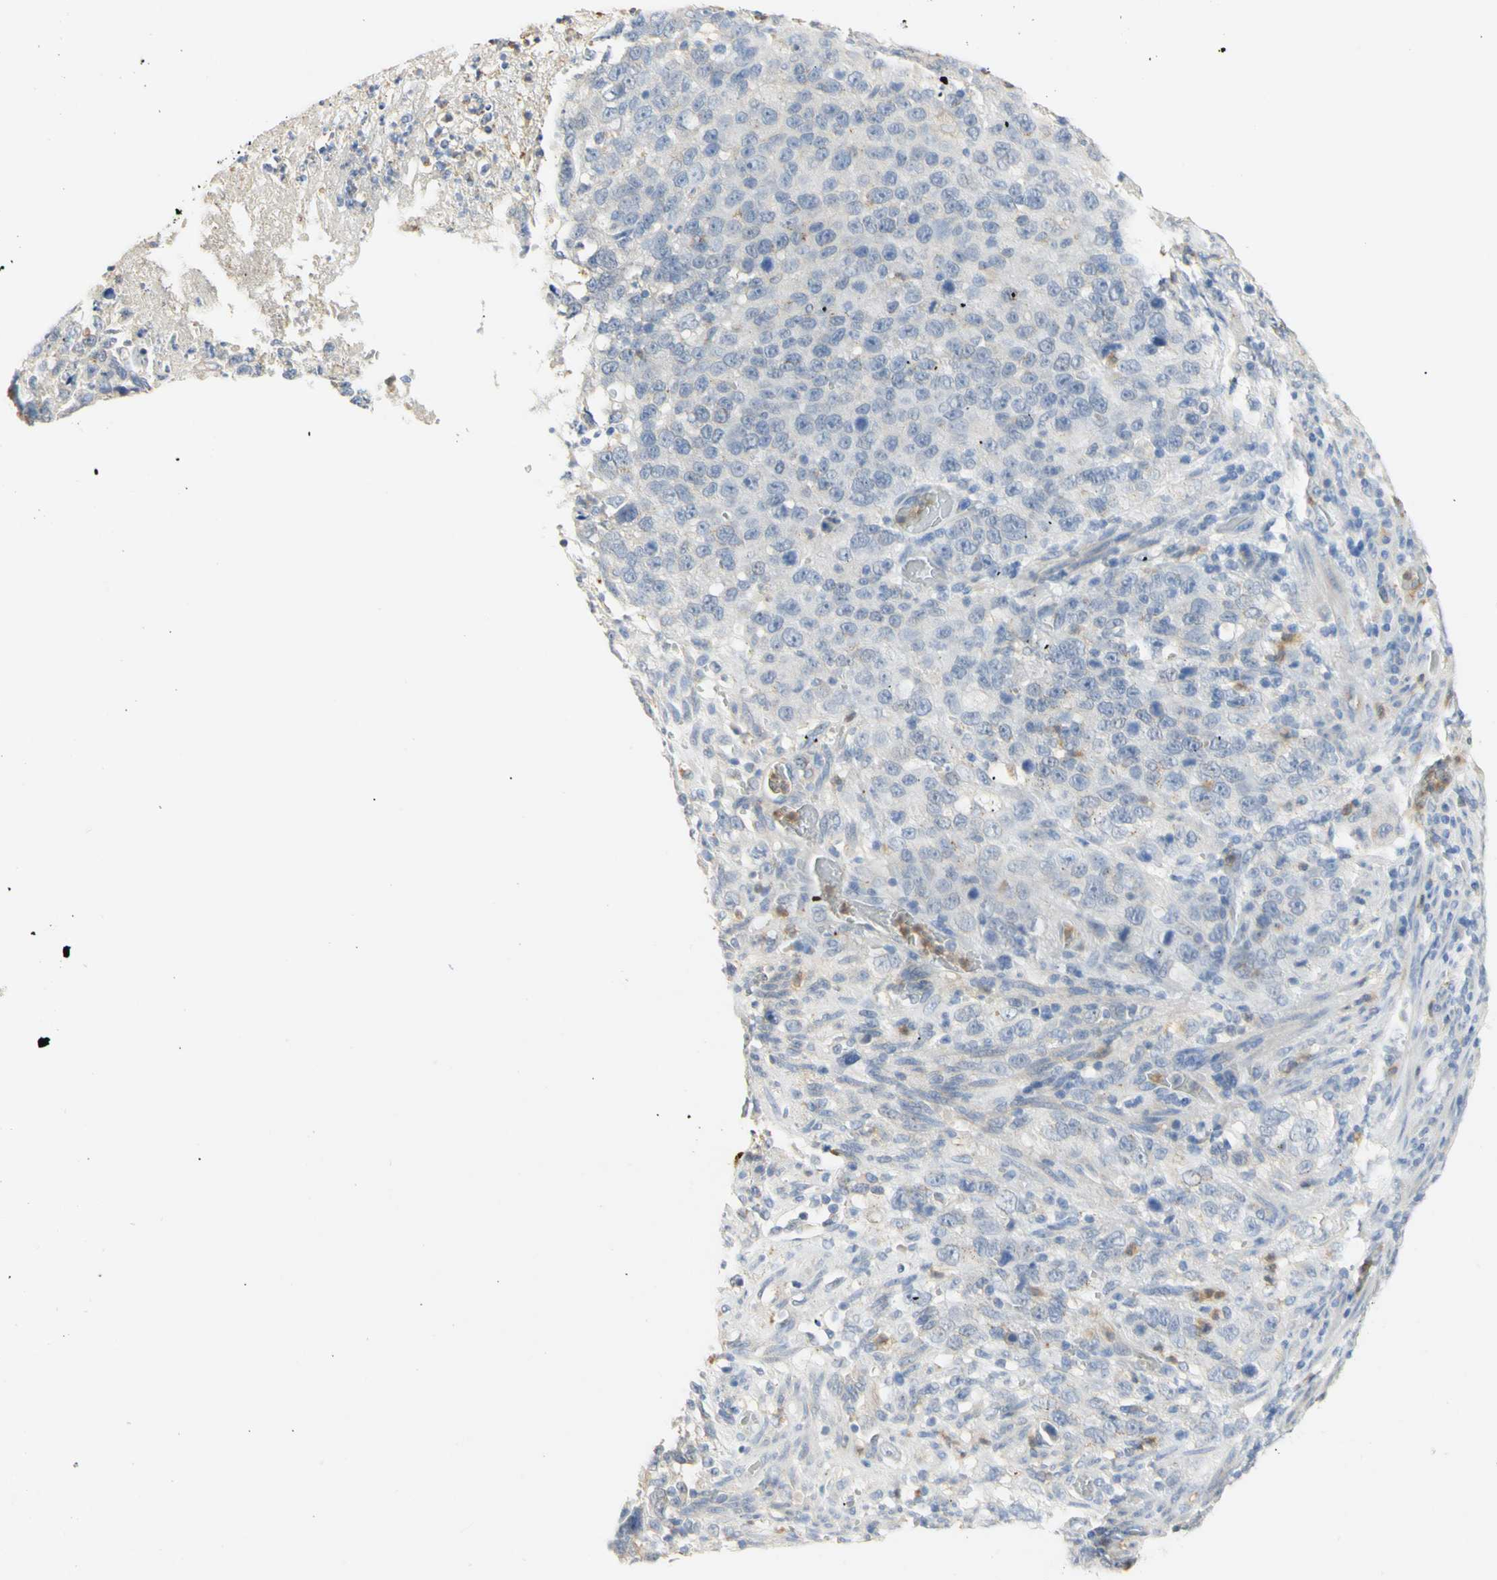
{"staining": {"intensity": "moderate", "quantity": "<25%", "location": "cytoplasmic/membranous"}, "tissue": "stomach cancer", "cell_type": "Tumor cells", "image_type": "cancer", "snomed": [{"axis": "morphology", "description": "Normal tissue, NOS"}, {"axis": "morphology", "description": "Adenocarcinoma, NOS"}, {"axis": "topography", "description": "Stomach"}], "caption": "The micrograph reveals a brown stain indicating the presence of a protein in the cytoplasmic/membranous of tumor cells in stomach cancer (adenocarcinoma). The protein of interest is stained brown, and the nuclei are stained in blue (DAB (3,3'-diaminobenzidine) IHC with brightfield microscopy, high magnification).", "gene": "B4GALNT3", "patient": {"sex": "male", "age": 48}}